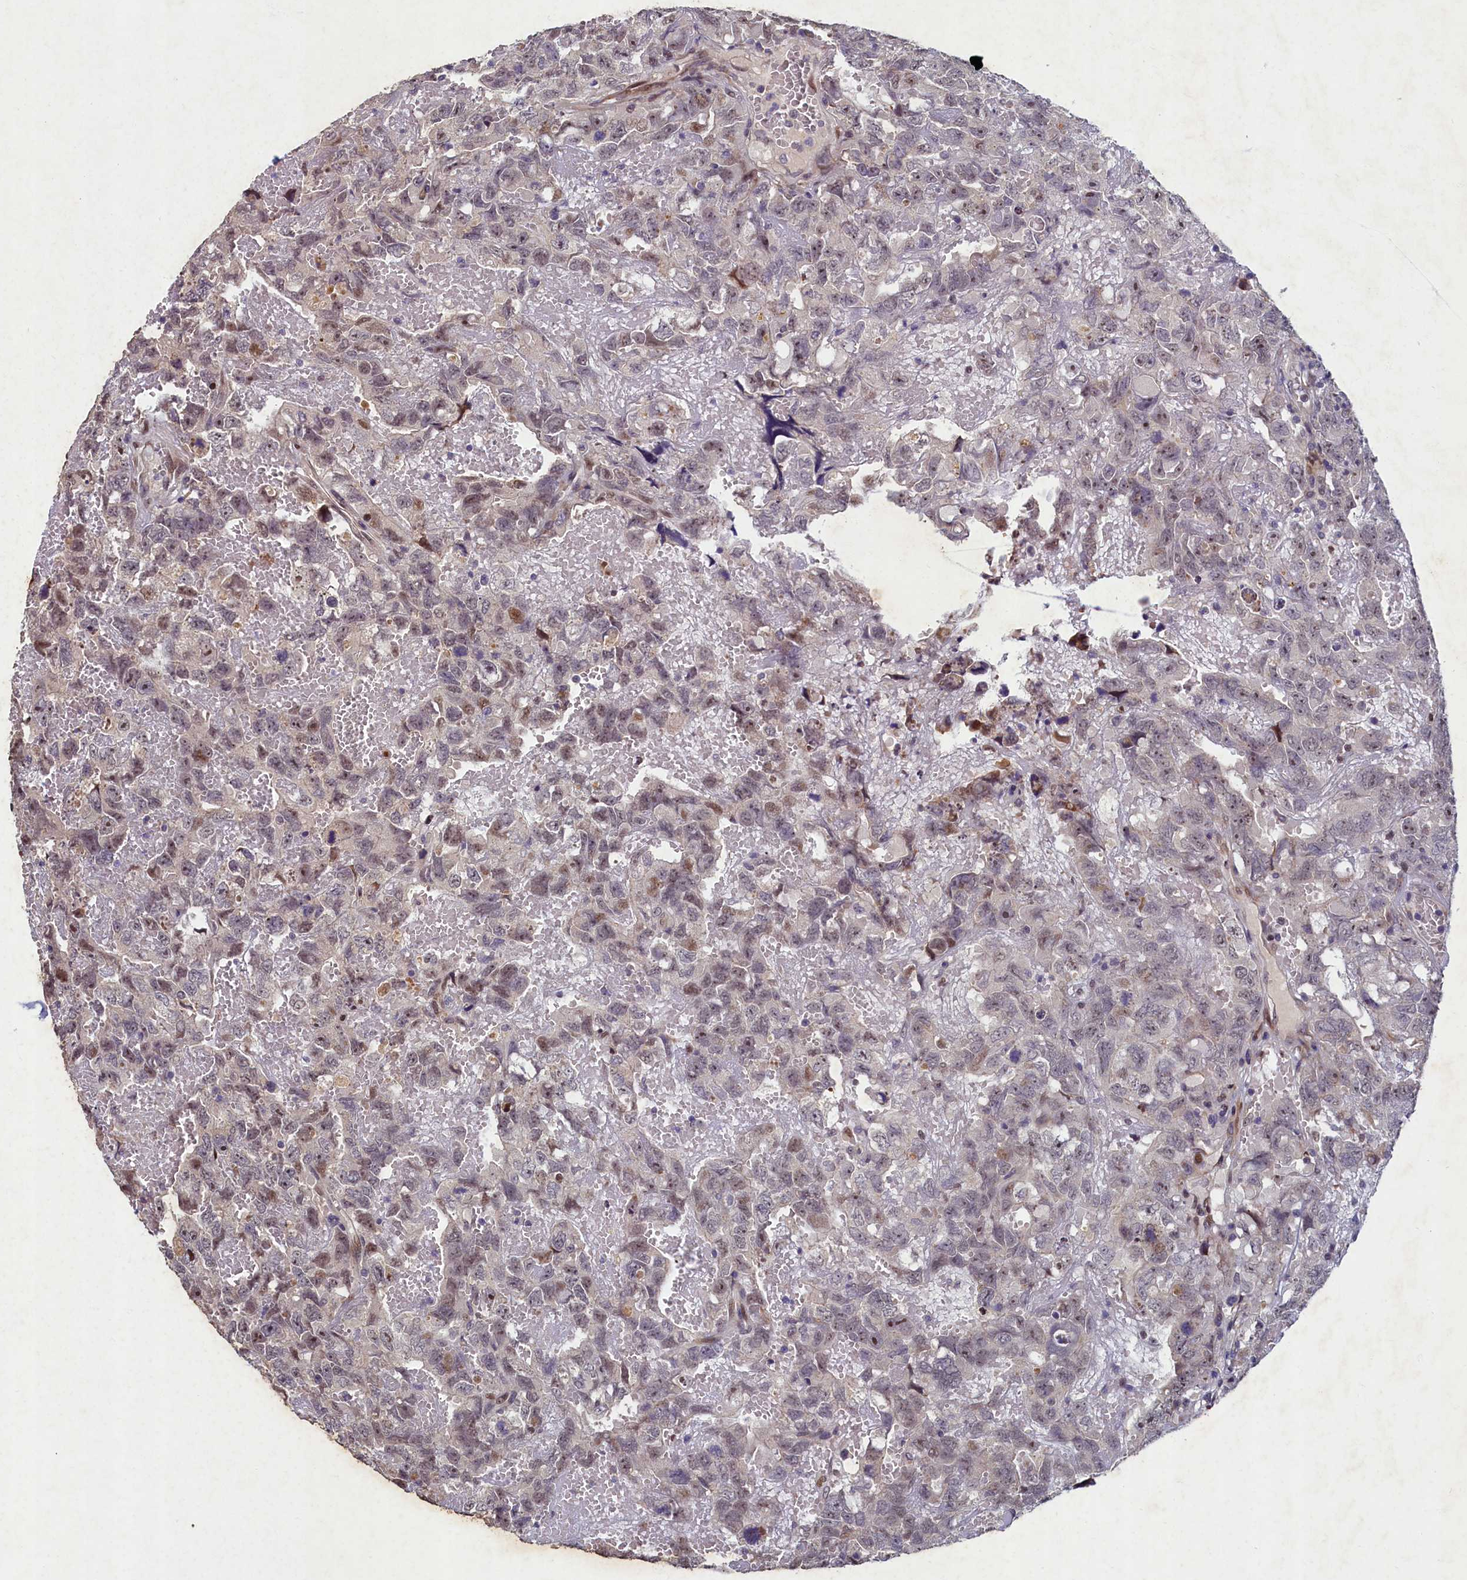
{"staining": {"intensity": "weak", "quantity": "25%-75%", "location": "nuclear"}, "tissue": "testis cancer", "cell_type": "Tumor cells", "image_type": "cancer", "snomed": [{"axis": "morphology", "description": "Carcinoma, Embryonal, NOS"}, {"axis": "topography", "description": "Testis"}], "caption": "Immunohistochemical staining of human testis cancer (embryonal carcinoma) shows low levels of weak nuclear staining in about 25%-75% of tumor cells.", "gene": "LATS2", "patient": {"sex": "male", "age": 45}}